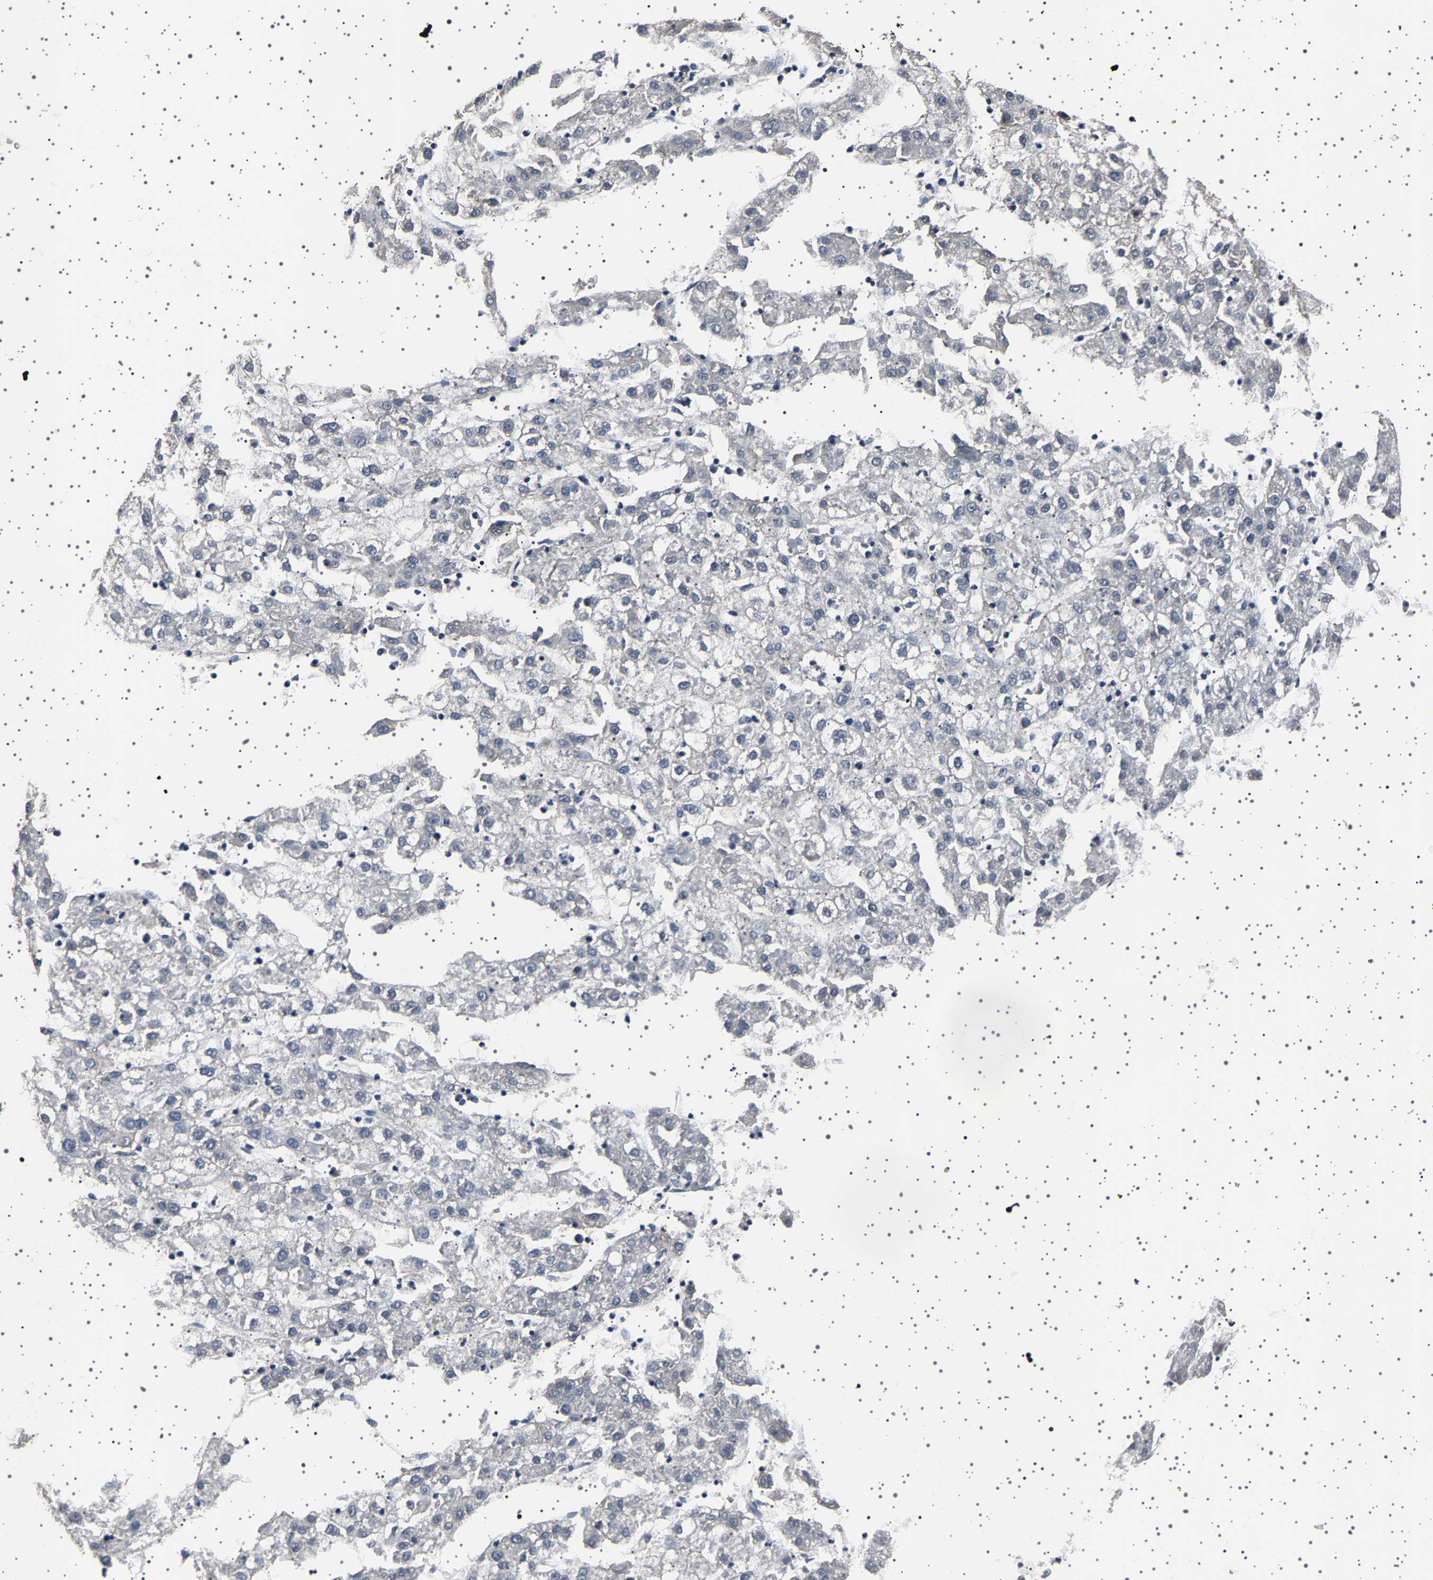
{"staining": {"intensity": "negative", "quantity": "none", "location": "none"}, "tissue": "liver cancer", "cell_type": "Tumor cells", "image_type": "cancer", "snomed": [{"axis": "morphology", "description": "Carcinoma, Hepatocellular, NOS"}, {"axis": "topography", "description": "Liver"}], "caption": "Tumor cells show no significant positivity in liver hepatocellular carcinoma.", "gene": "NCKAP1", "patient": {"sex": "male", "age": 72}}